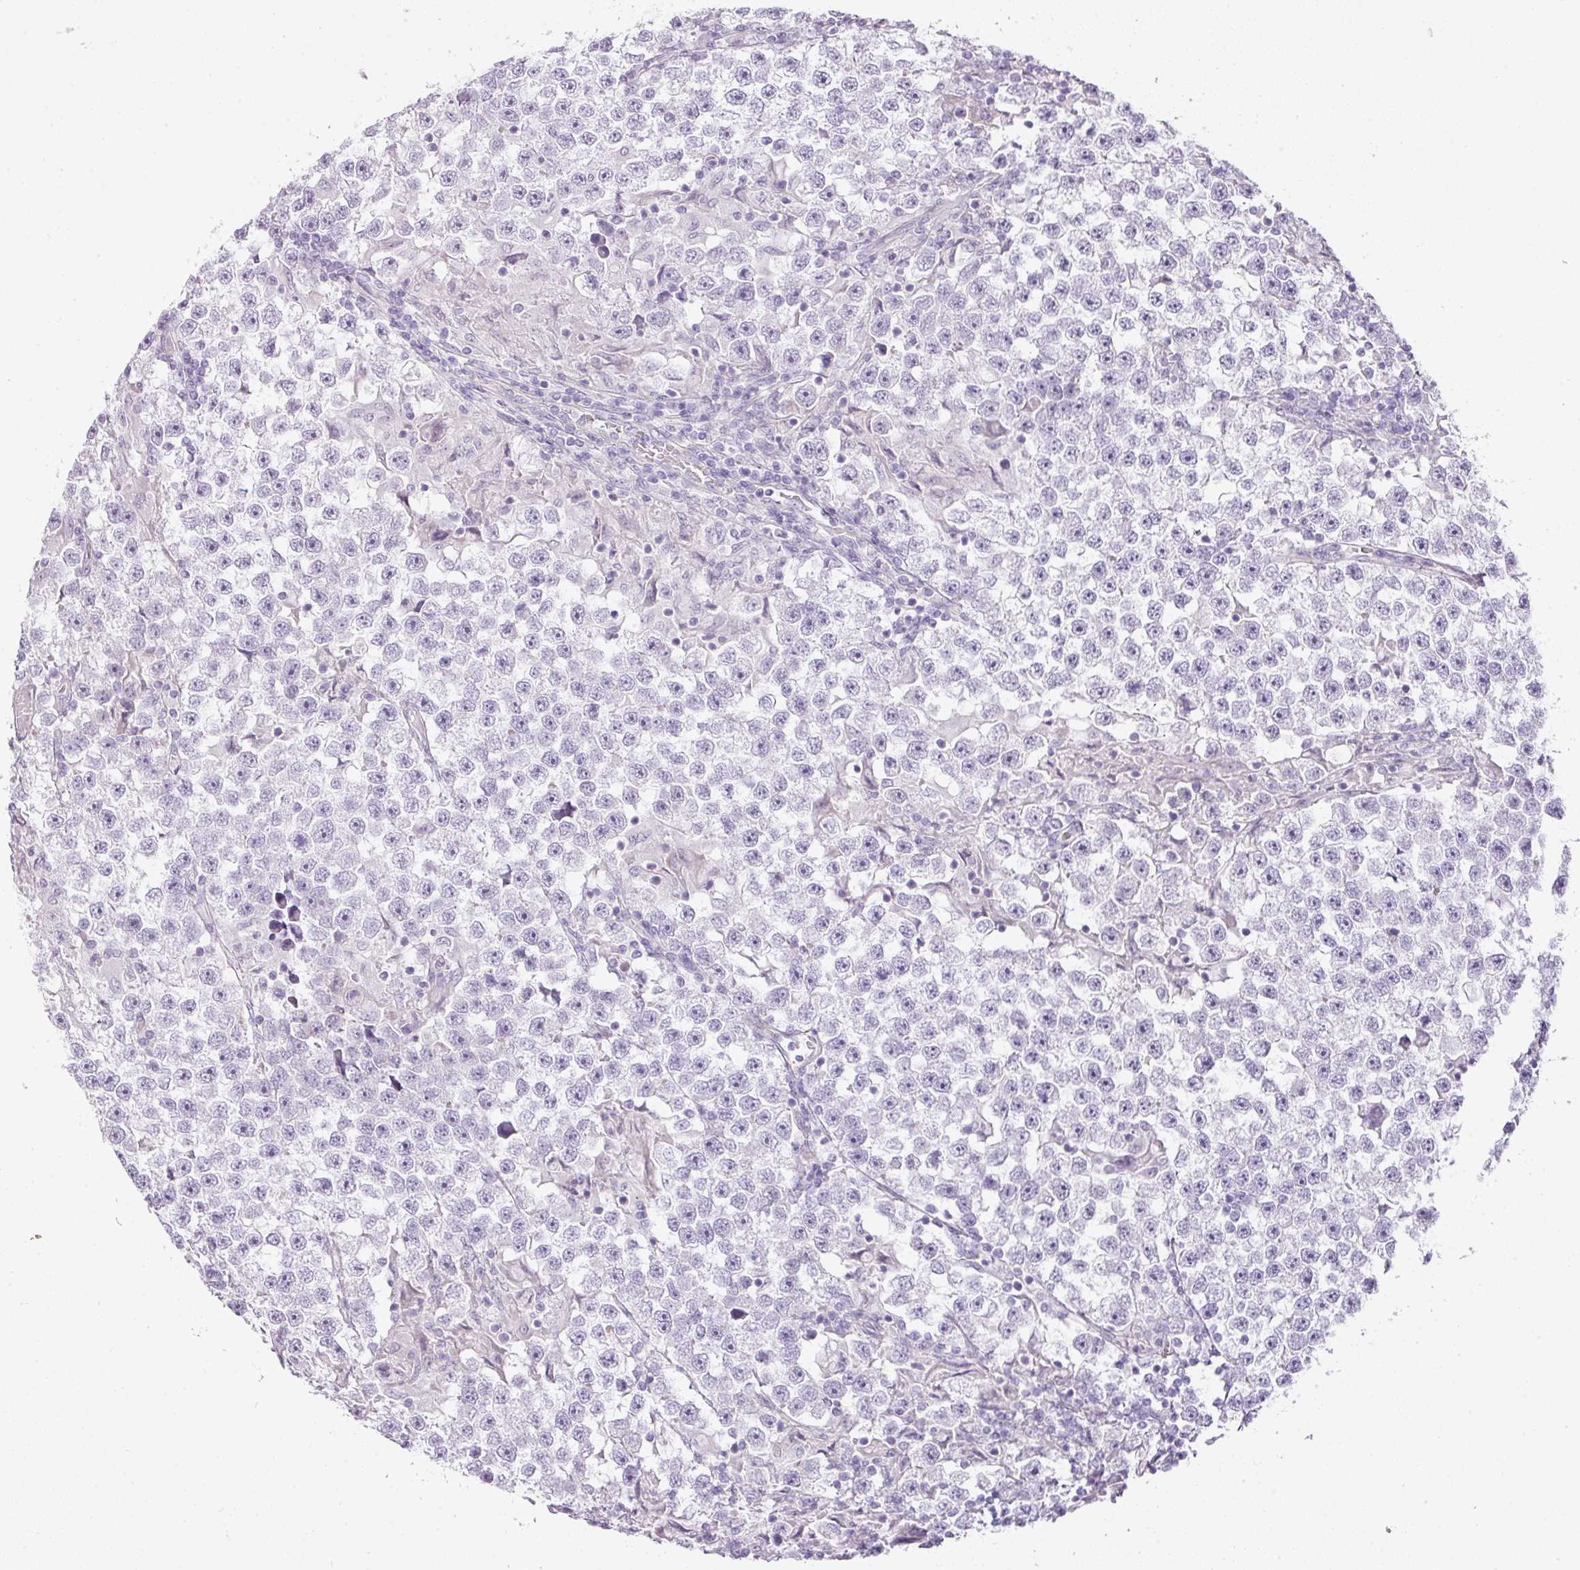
{"staining": {"intensity": "negative", "quantity": "none", "location": "none"}, "tissue": "testis cancer", "cell_type": "Tumor cells", "image_type": "cancer", "snomed": [{"axis": "morphology", "description": "Seminoma, NOS"}, {"axis": "topography", "description": "Testis"}], "caption": "Immunohistochemistry histopathology image of neoplastic tissue: human testis cancer stained with DAB (3,3'-diaminobenzidine) demonstrates no significant protein positivity in tumor cells. (Immunohistochemistry, brightfield microscopy, high magnification).", "gene": "RAX2", "patient": {"sex": "male", "age": 46}}